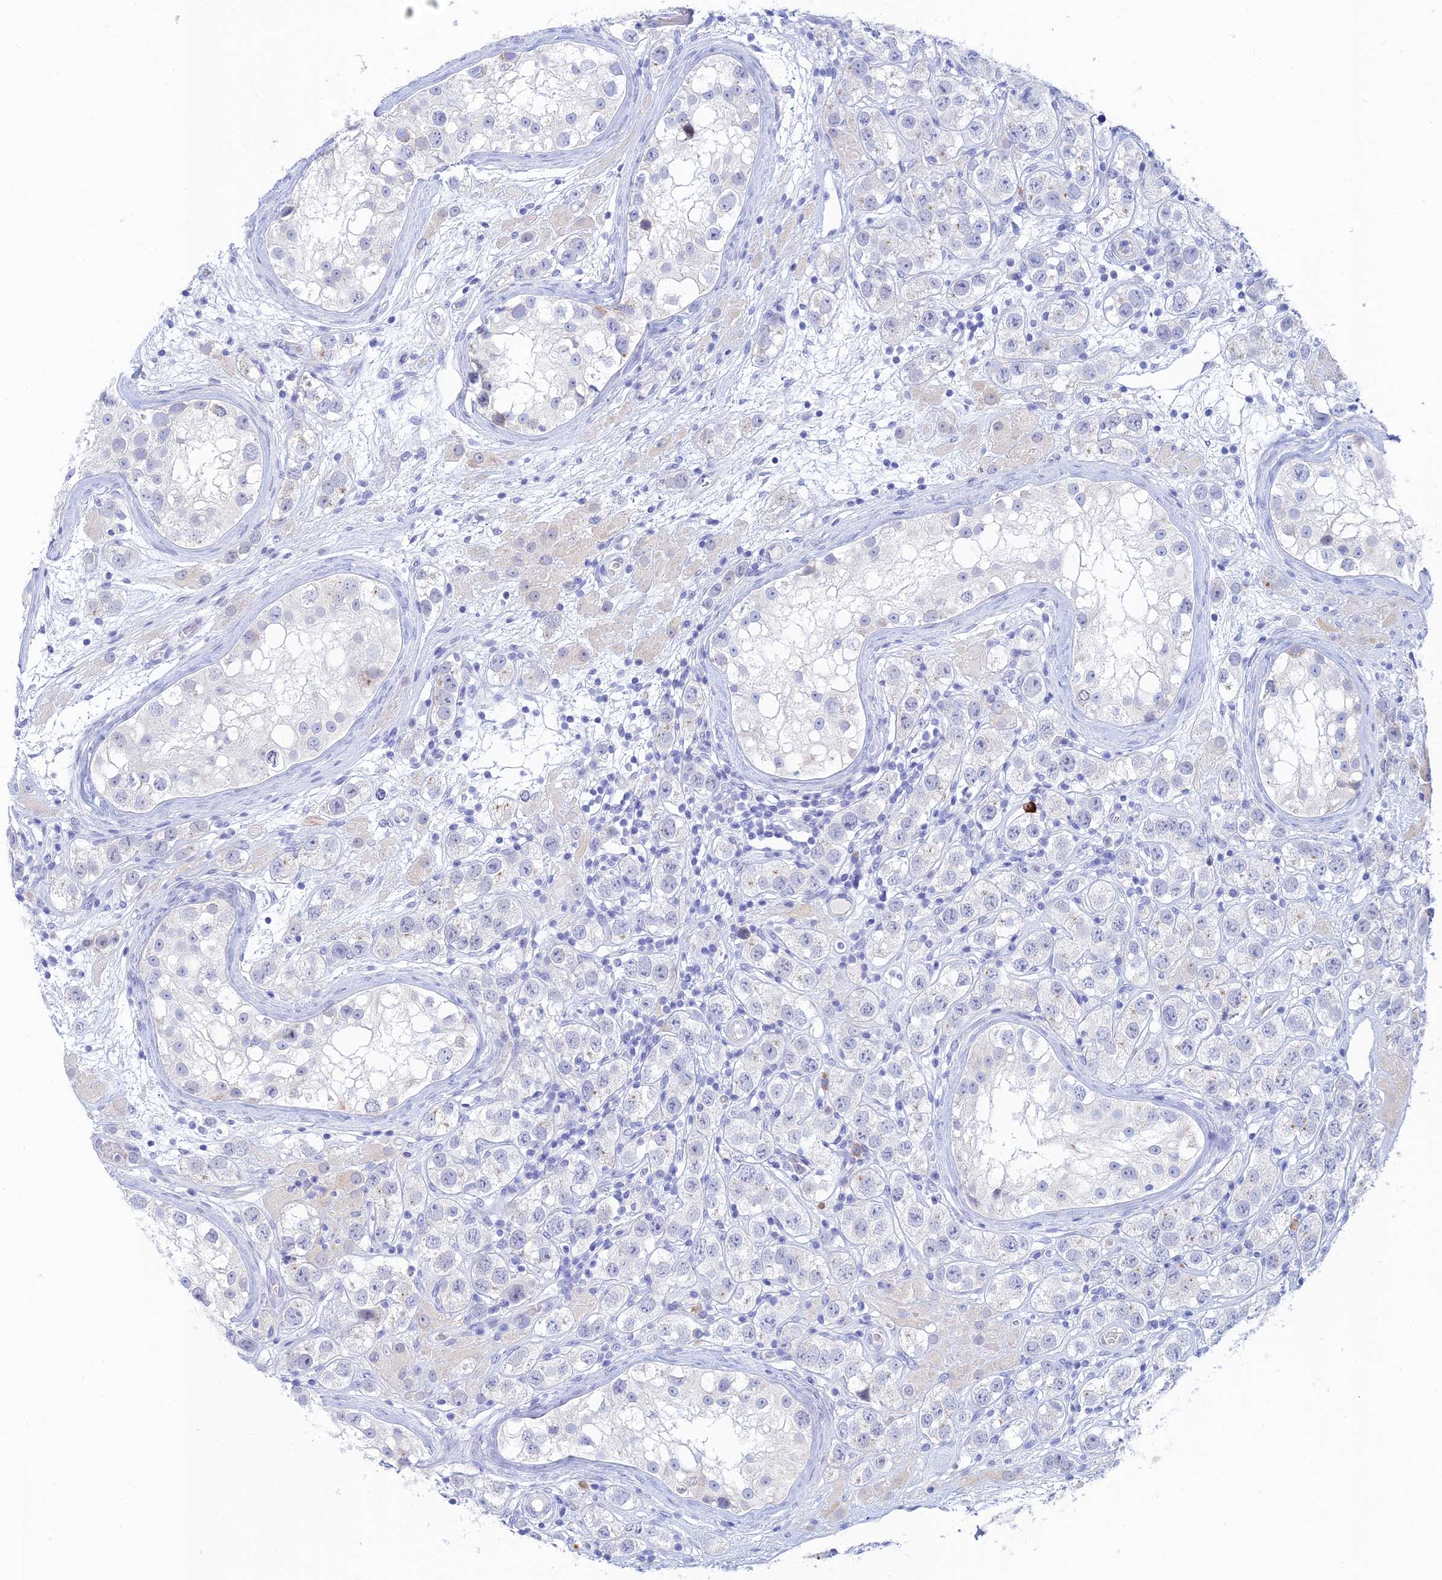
{"staining": {"intensity": "negative", "quantity": "none", "location": "none"}, "tissue": "testis cancer", "cell_type": "Tumor cells", "image_type": "cancer", "snomed": [{"axis": "morphology", "description": "Seminoma, NOS"}, {"axis": "topography", "description": "Testis"}], "caption": "Tumor cells are negative for brown protein staining in testis cancer (seminoma).", "gene": "CEP152", "patient": {"sex": "male", "age": 28}}